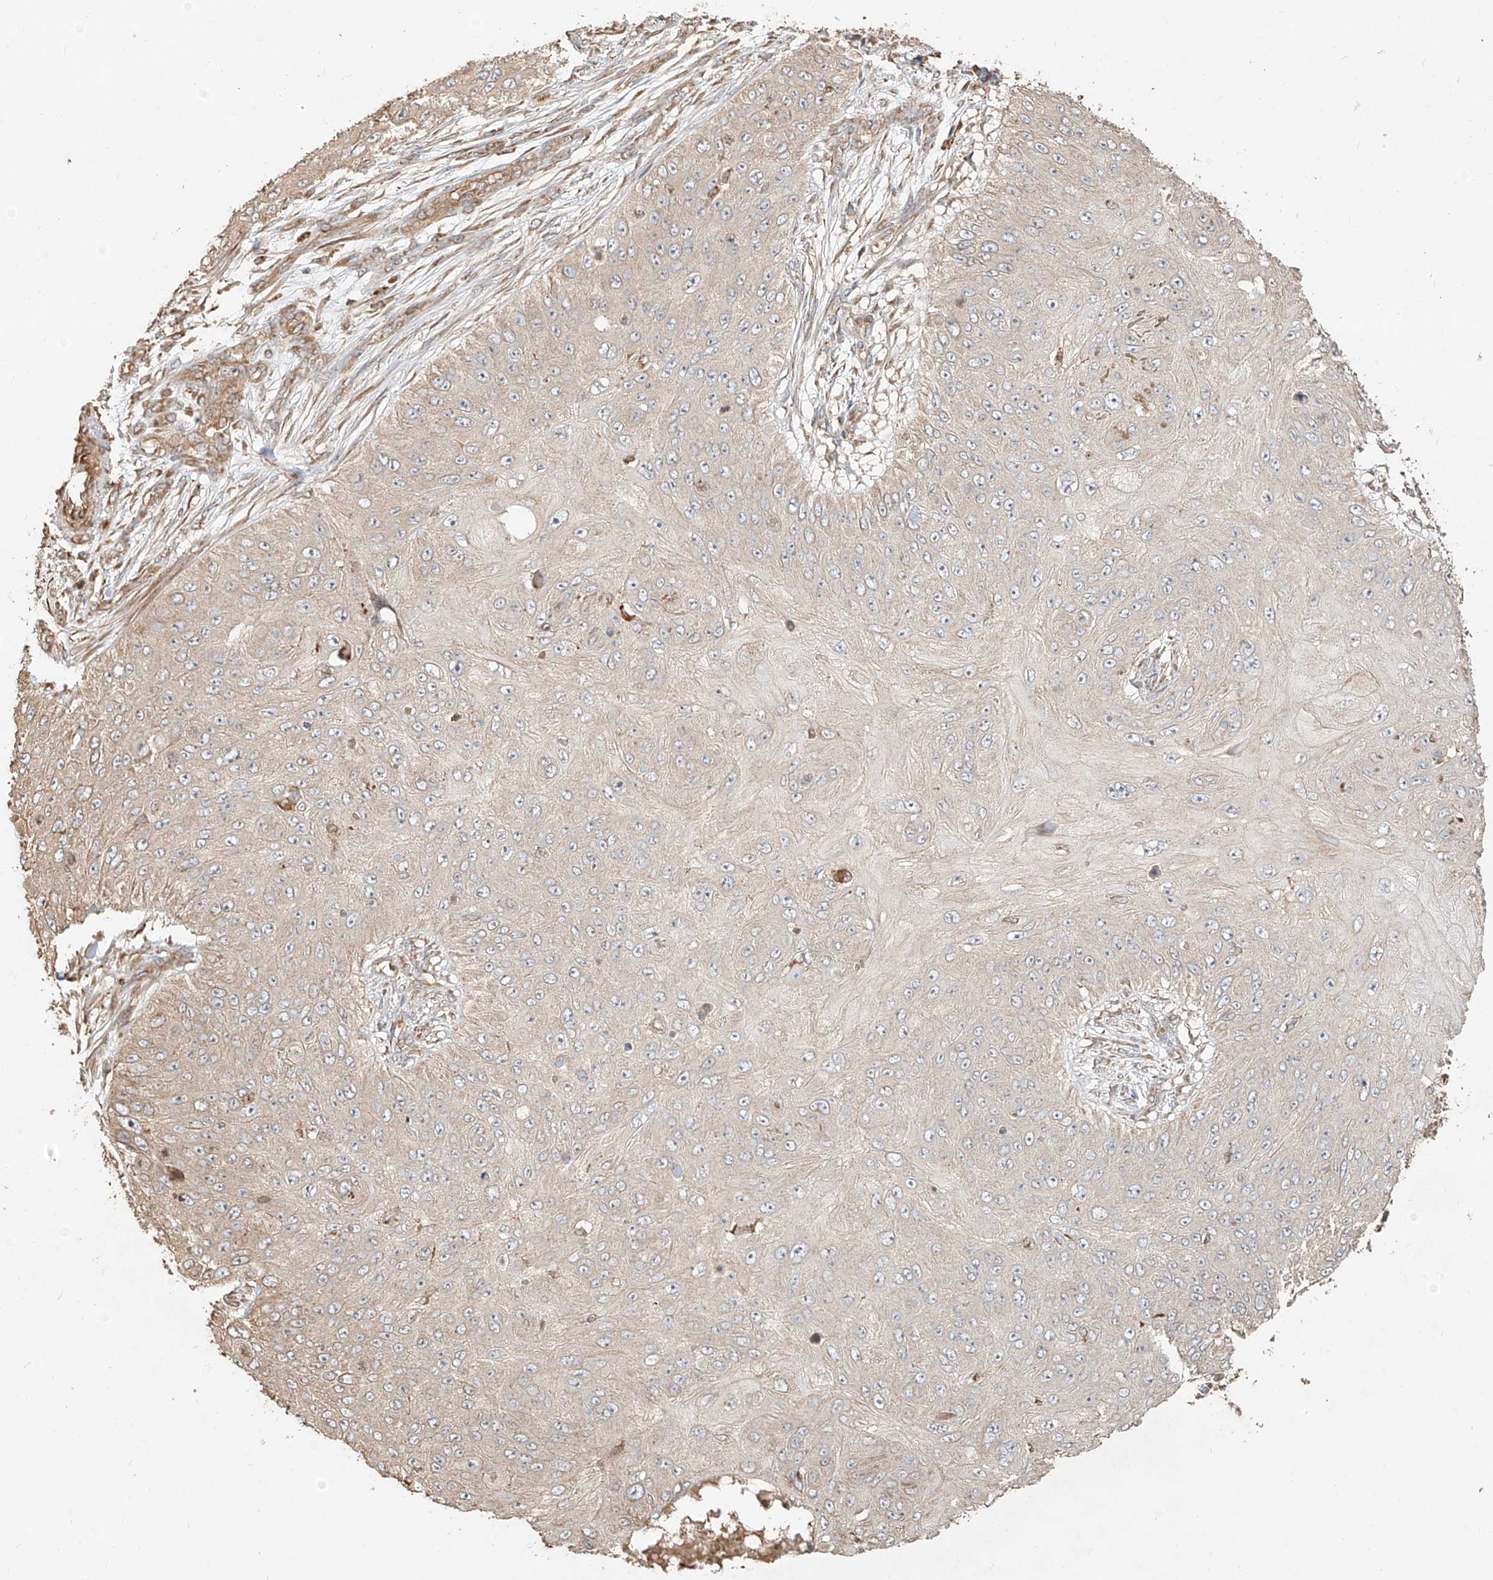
{"staining": {"intensity": "negative", "quantity": "none", "location": "none"}, "tissue": "skin cancer", "cell_type": "Tumor cells", "image_type": "cancer", "snomed": [{"axis": "morphology", "description": "Squamous cell carcinoma, NOS"}, {"axis": "topography", "description": "Skin"}], "caption": "Immunohistochemistry (IHC) histopathology image of human skin cancer stained for a protein (brown), which reveals no expression in tumor cells.", "gene": "EFNB1", "patient": {"sex": "female", "age": 80}}